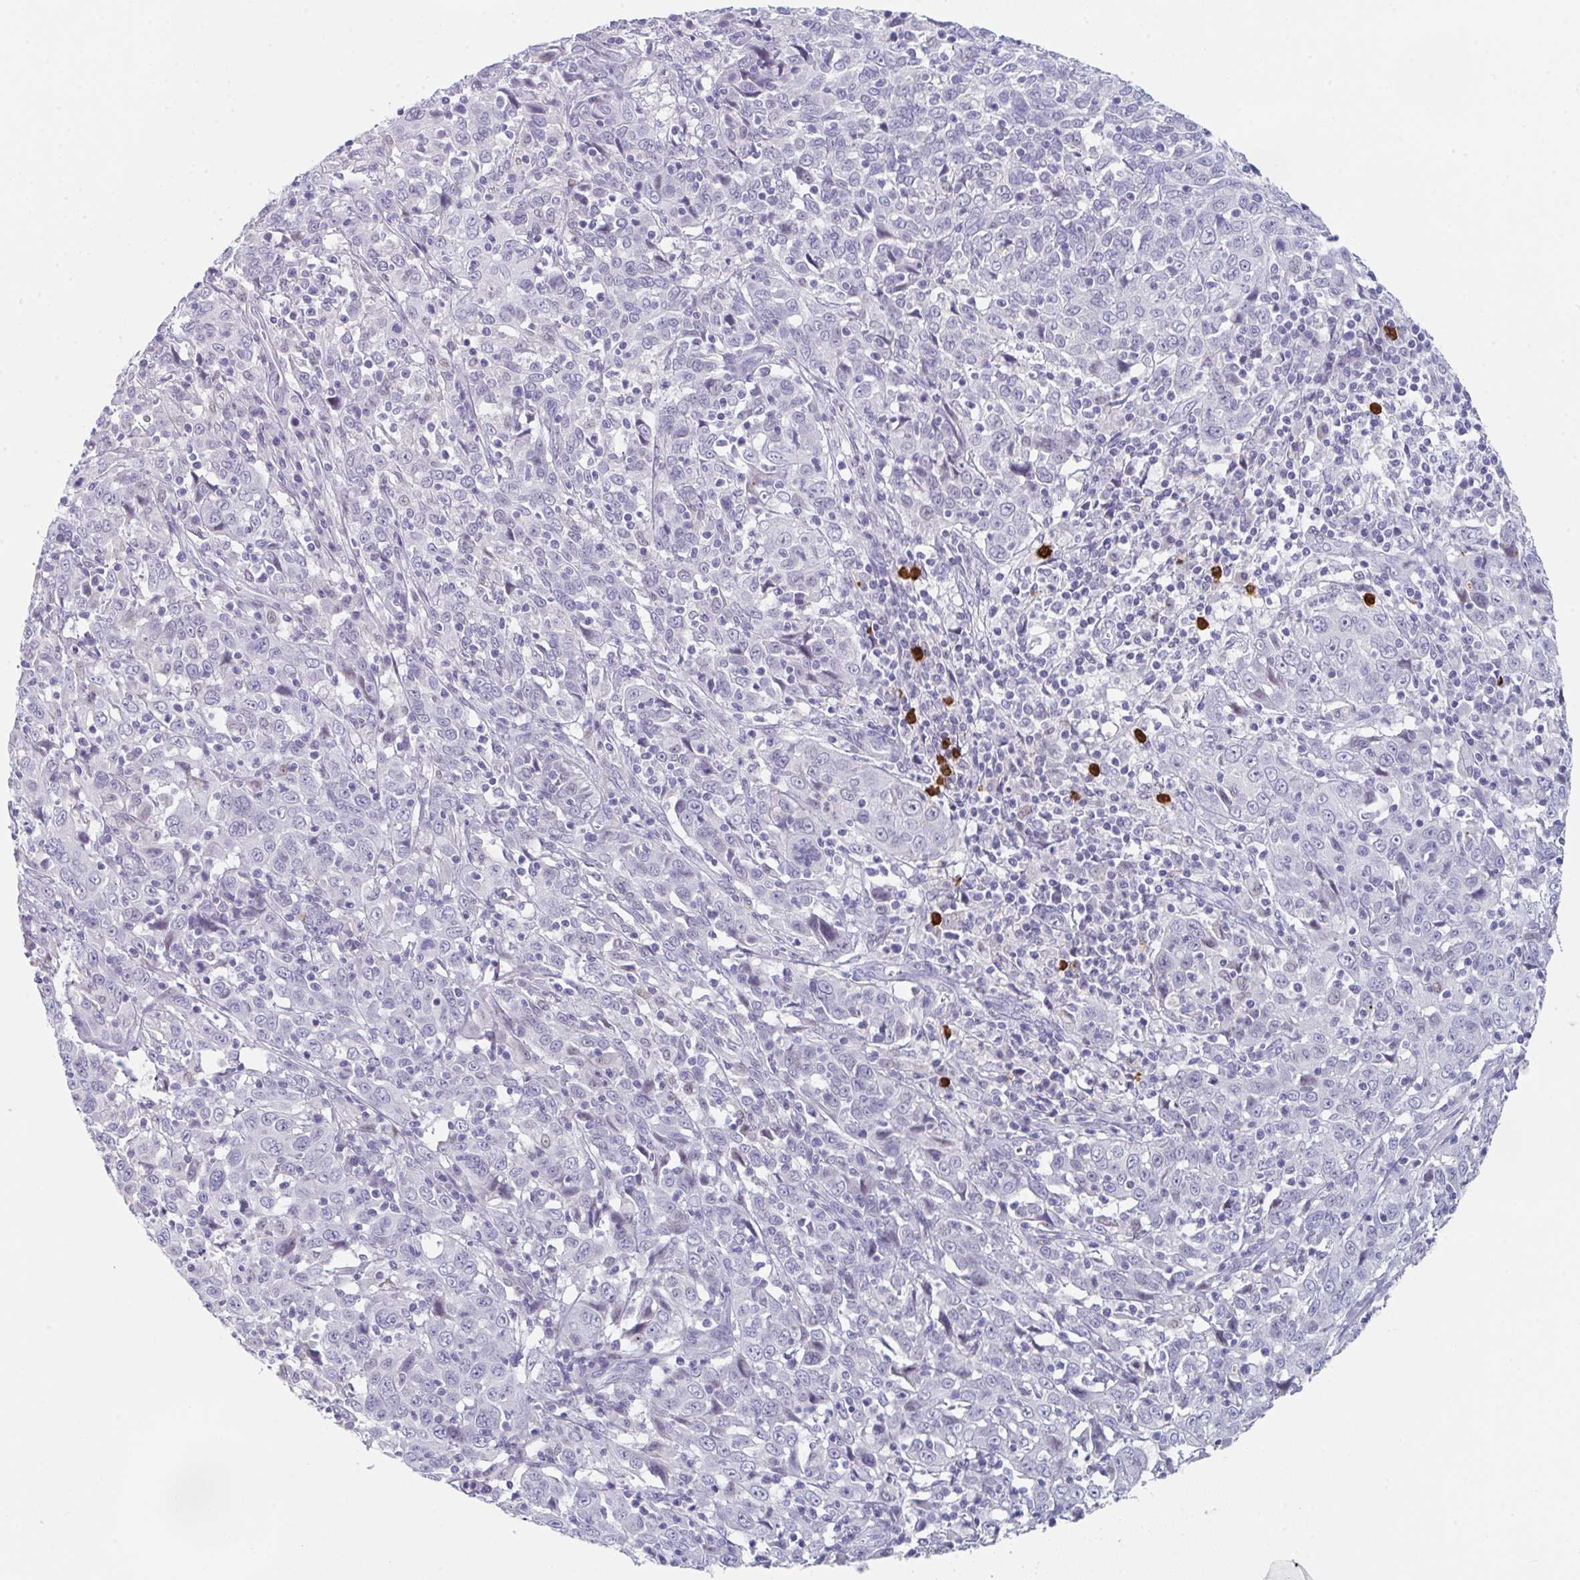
{"staining": {"intensity": "negative", "quantity": "none", "location": "none"}, "tissue": "cervical cancer", "cell_type": "Tumor cells", "image_type": "cancer", "snomed": [{"axis": "morphology", "description": "Squamous cell carcinoma, NOS"}, {"axis": "topography", "description": "Cervix"}], "caption": "Cervical cancer was stained to show a protein in brown. There is no significant positivity in tumor cells.", "gene": "RUBCN", "patient": {"sex": "female", "age": 46}}